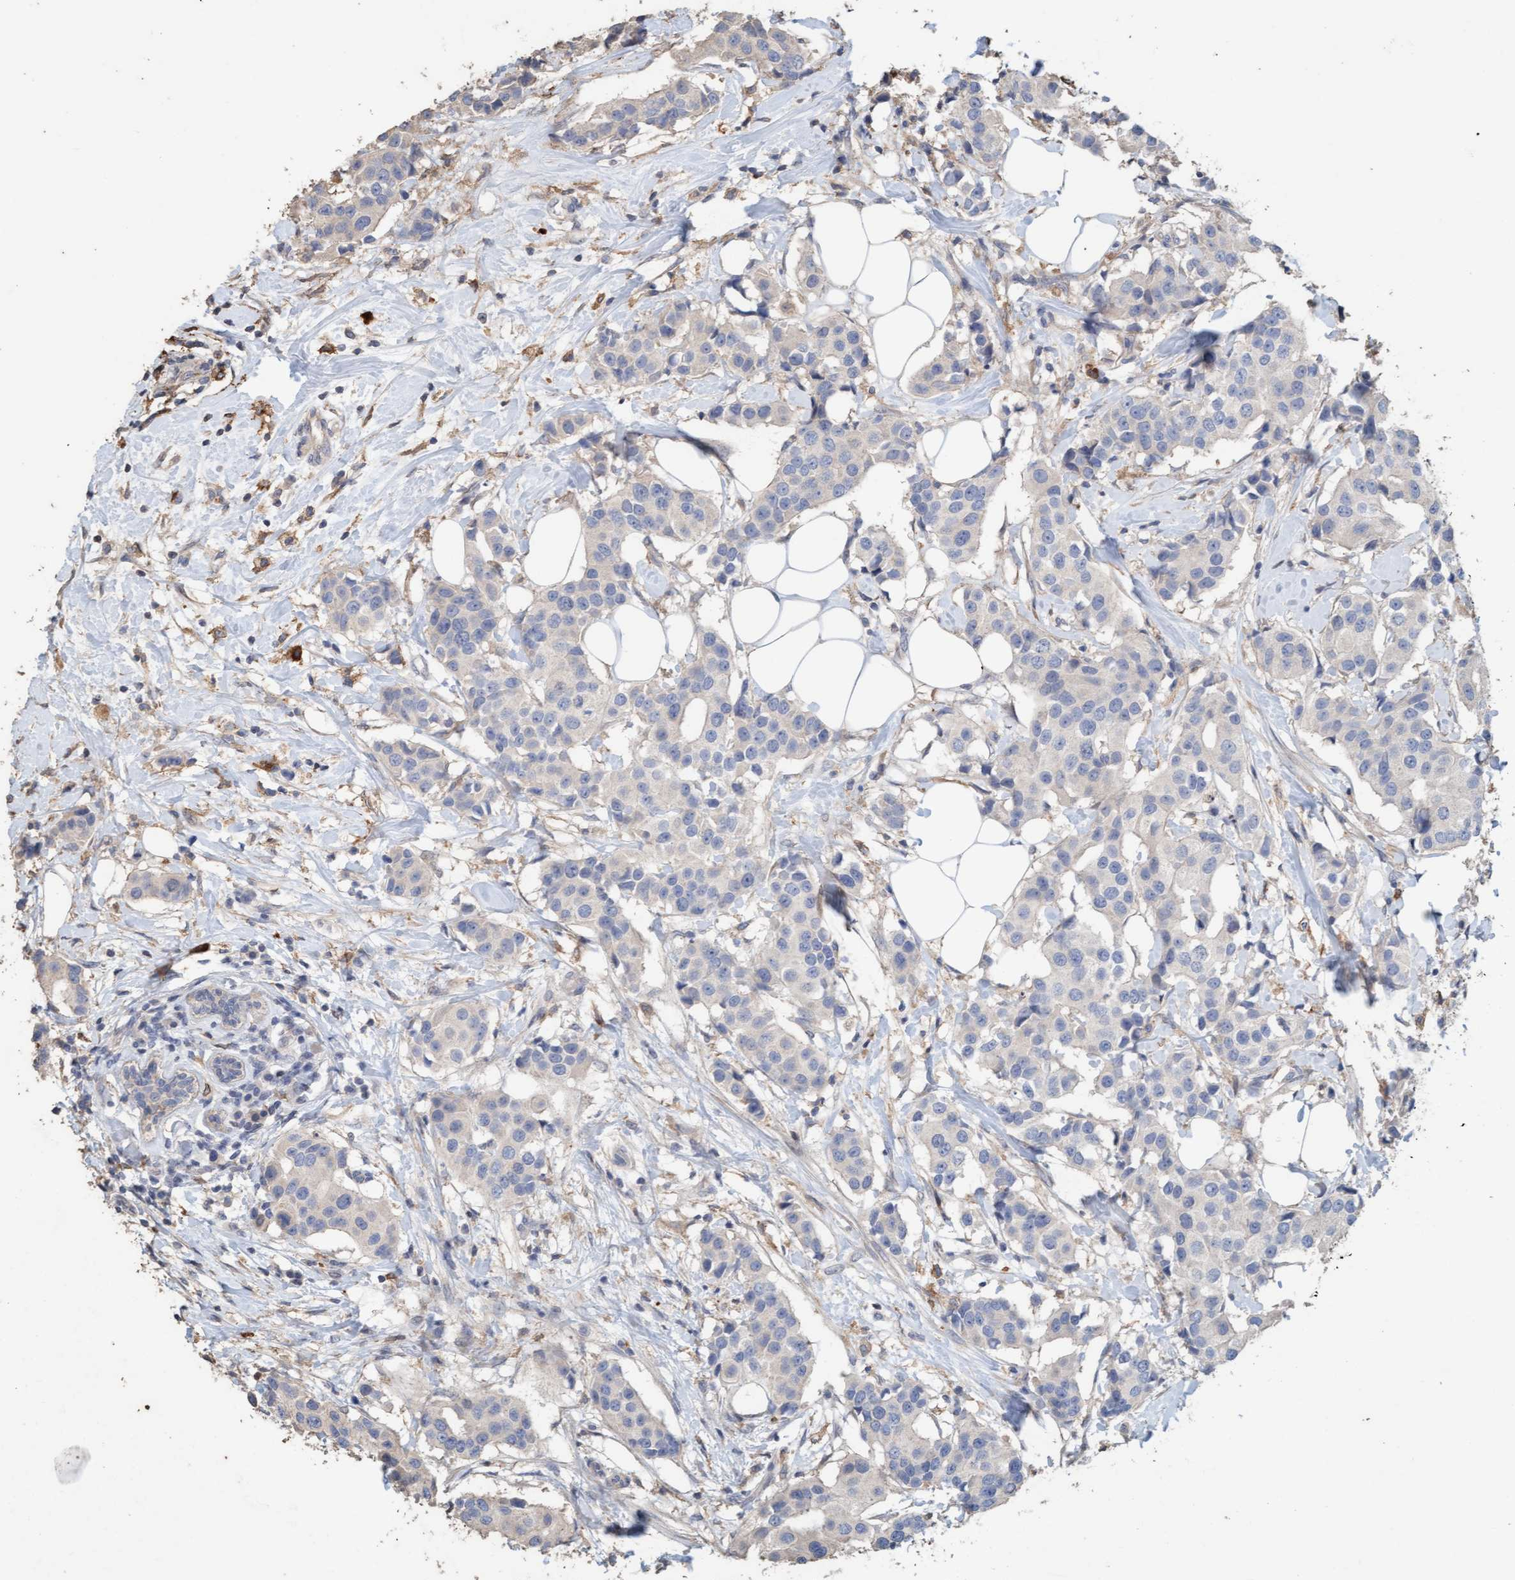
{"staining": {"intensity": "negative", "quantity": "none", "location": "none"}, "tissue": "breast cancer", "cell_type": "Tumor cells", "image_type": "cancer", "snomed": [{"axis": "morphology", "description": "Normal tissue, NOS"}, {"axis": "morphology", "description": "Duct carcinoma"}, {"axis": "topography", "description": "Breast"}], "caption": "Breast cancer was stained to show a protein in brown. There is no significant staining in tumor cells. (Brightfield microscopy of DAB immunohistochemistry at high magnification).", "gene": "LONRF1", "patient": {"sex": "female", "age": 39}}